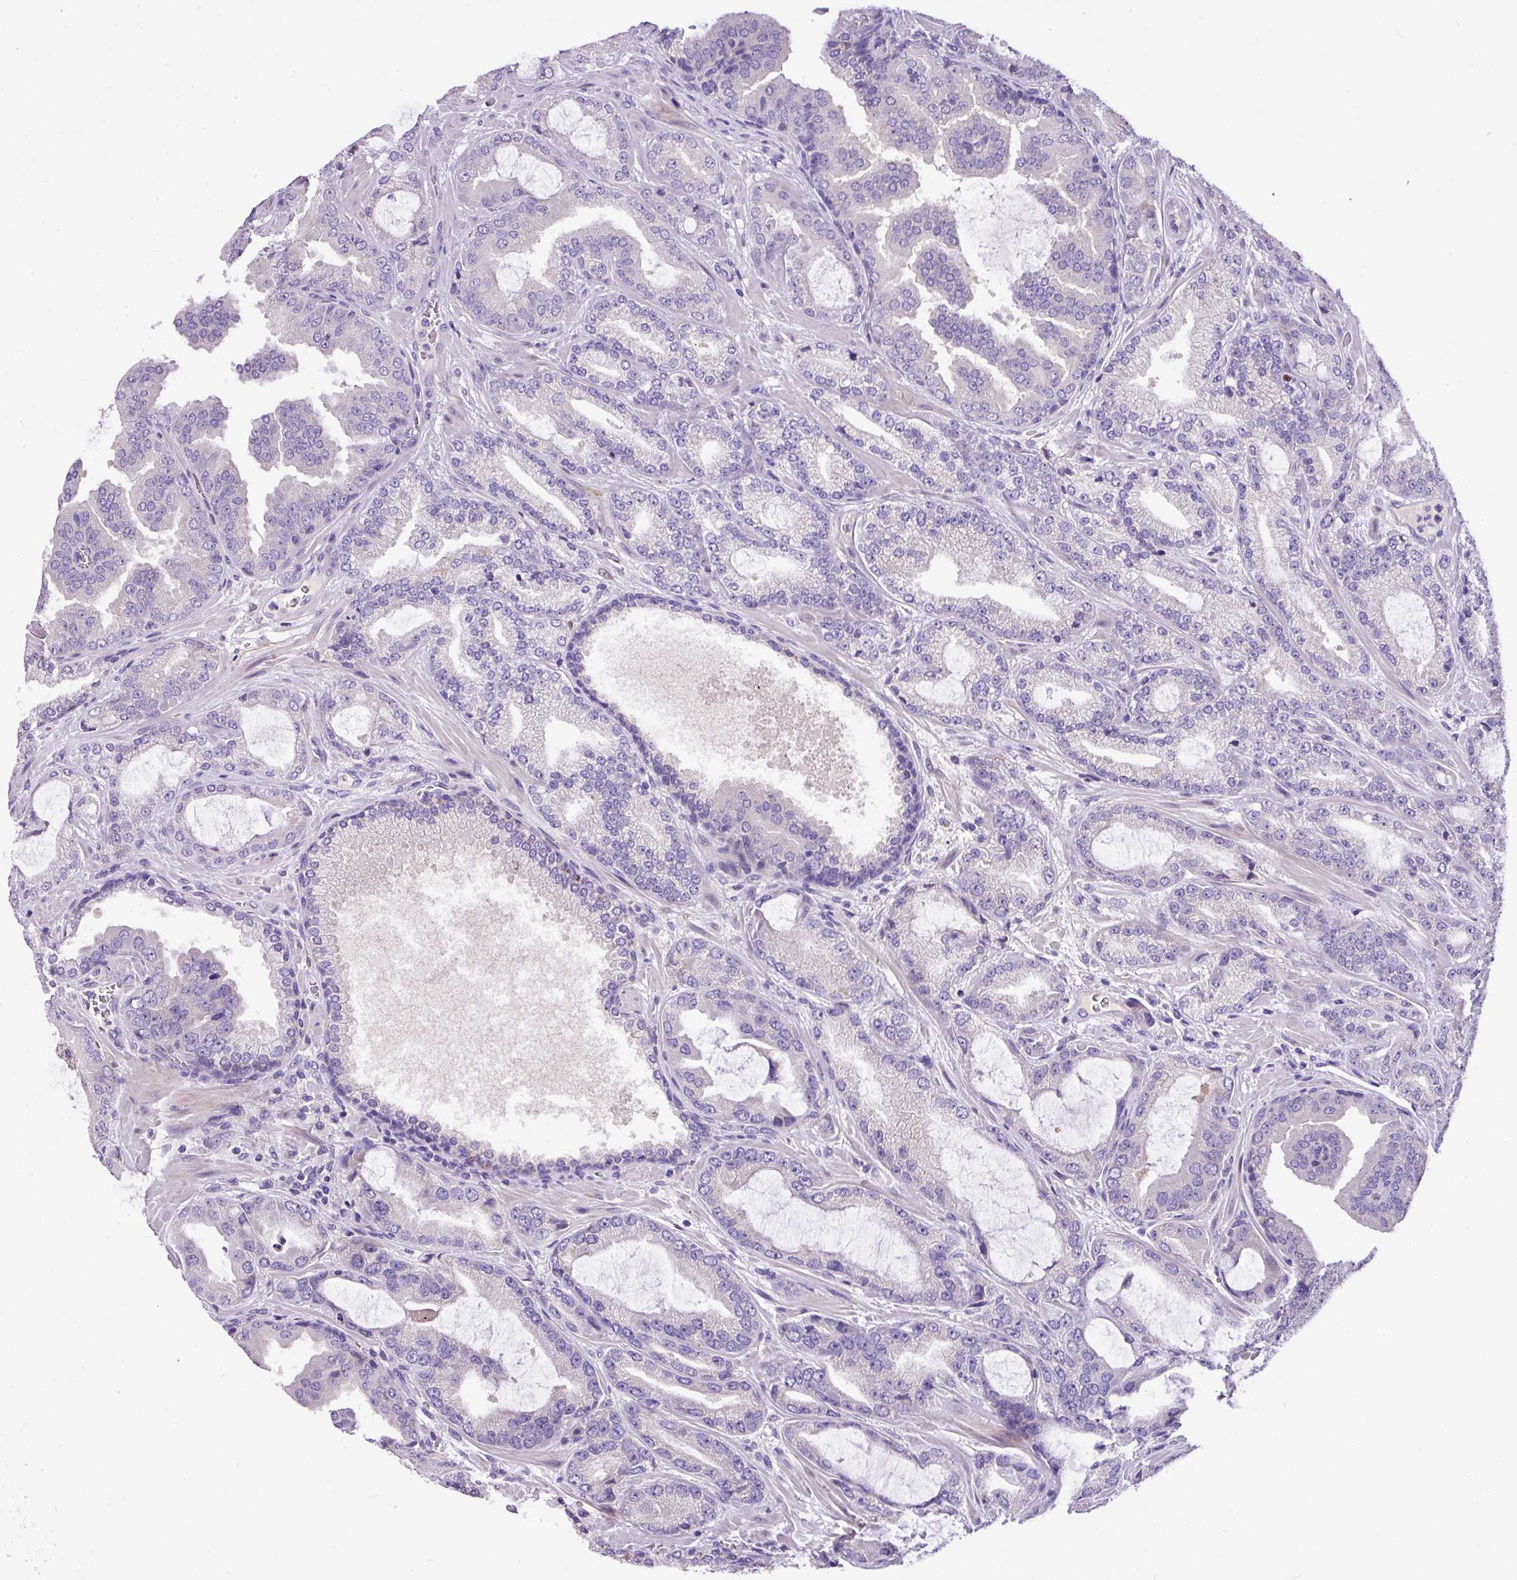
{"staining": {"intensity": "negative", "quantity": "none", "location": "none"}, "tissue": "prostate cancer", "cell_type": "Tumor cells", "image_type": "cancer", "snomed": [{"axis": "morphology", "description": "Adenocarcinoma, High grade"}, {"axis": "topography", "description": "Prostate"}], "caption": "A micrograph of prostate adenocarcinoma (high-grade) stained for a protein shows no brown staining in tumor cells.", "gene": "ANXA2R", "patient": {"sex": "male", "age": 68}}